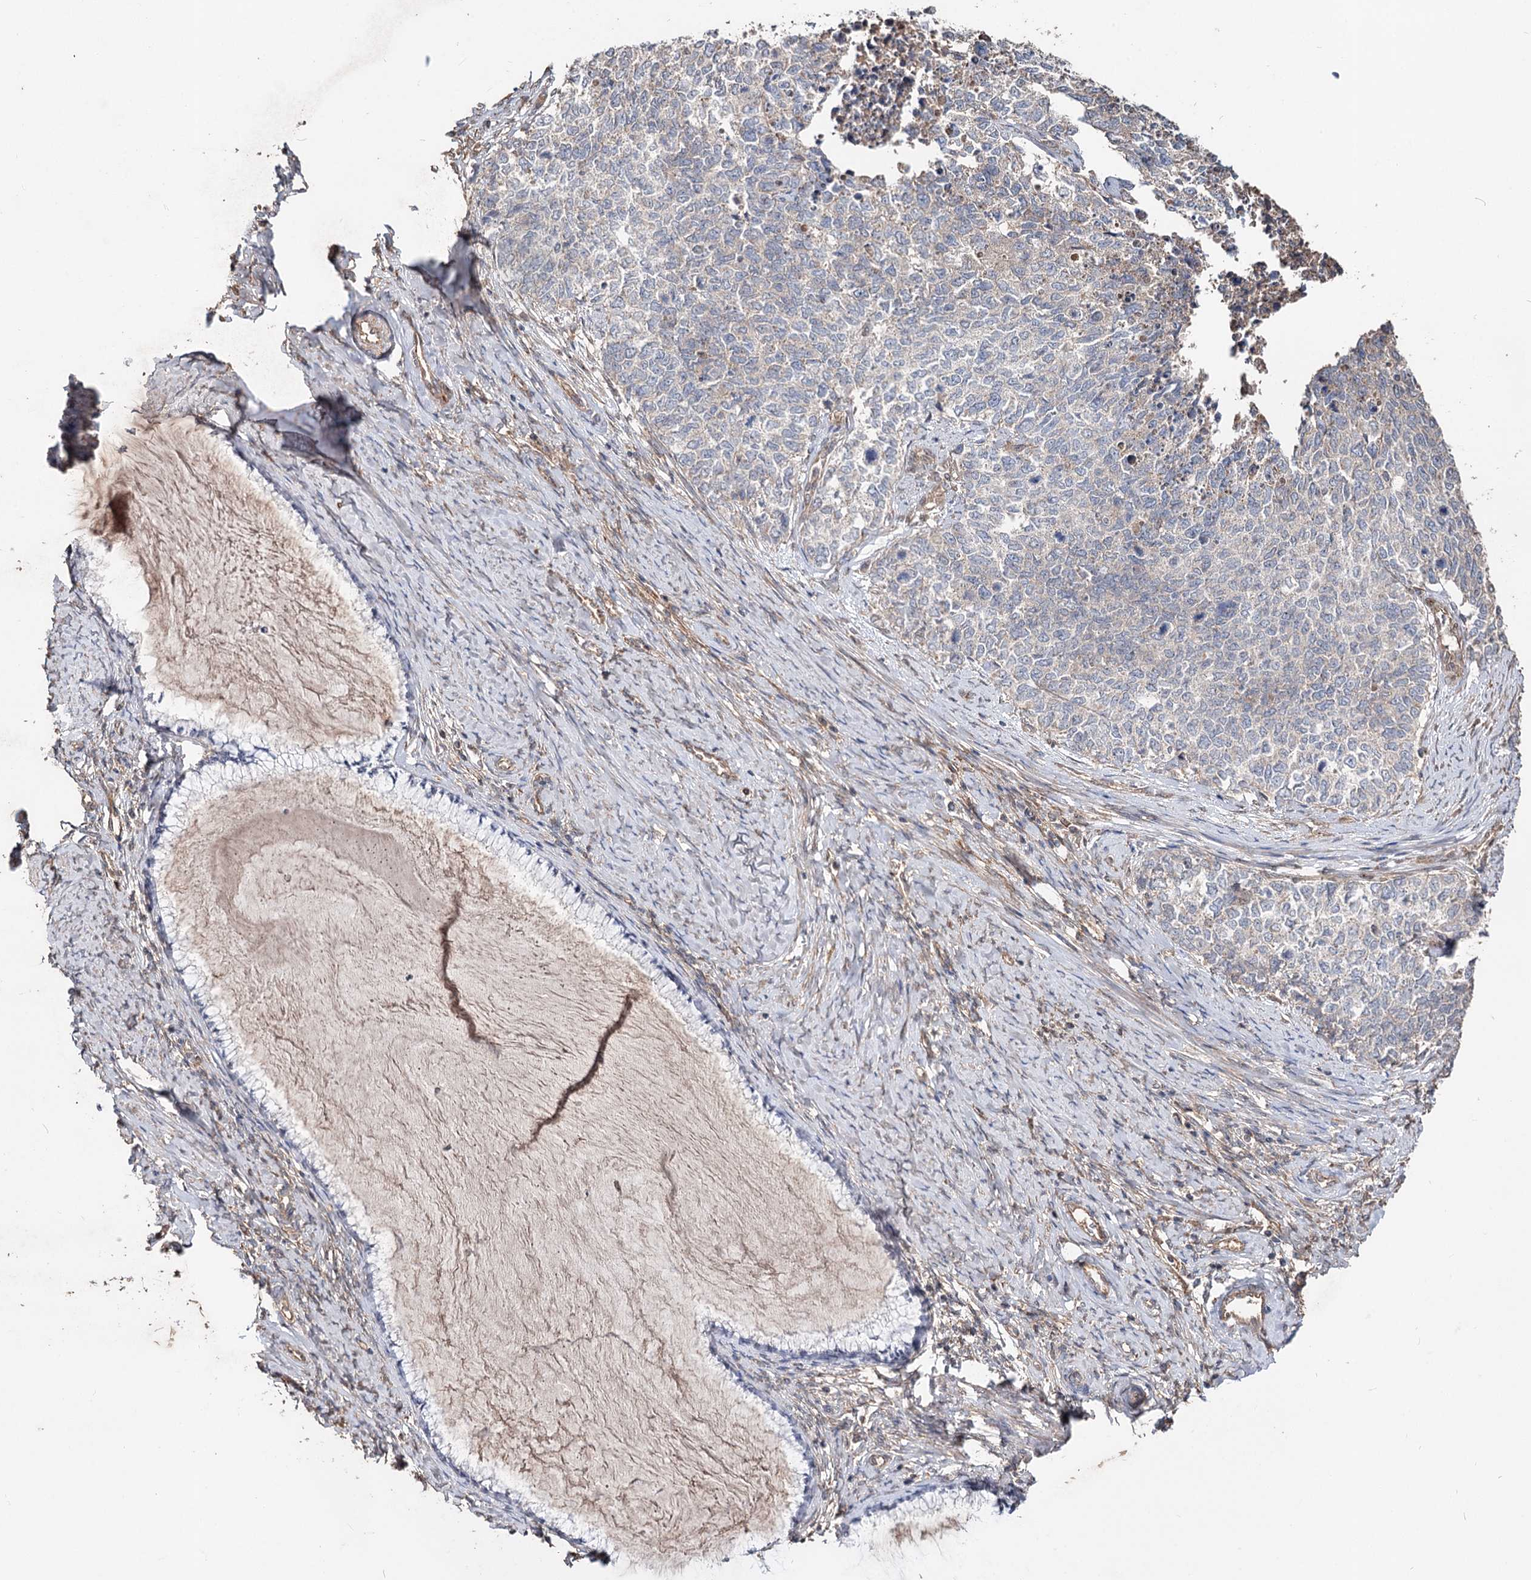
{"staining": {"intensity": "negative", "quantity": "none", "location": "none"}, "tissue": "cervical cancer", "cell_type": "Tumor cells", "image_type": "cancer", "snomed": [{"axis": "morphology", "description": "Squamous cell carcinoma, NOS"}, {"axis": "topography", "description": "Cervix"}], "caption": "Photomicrograph shows no significant protein expression in tumor cells of cervical squamous cell carcinoma. (DAB (3,3'-diaminobenzidine) IHC visualized using brightfield microscopy, high magnification).", "gene": "SPART", "patient": {"sex": "female", "age": 63}}